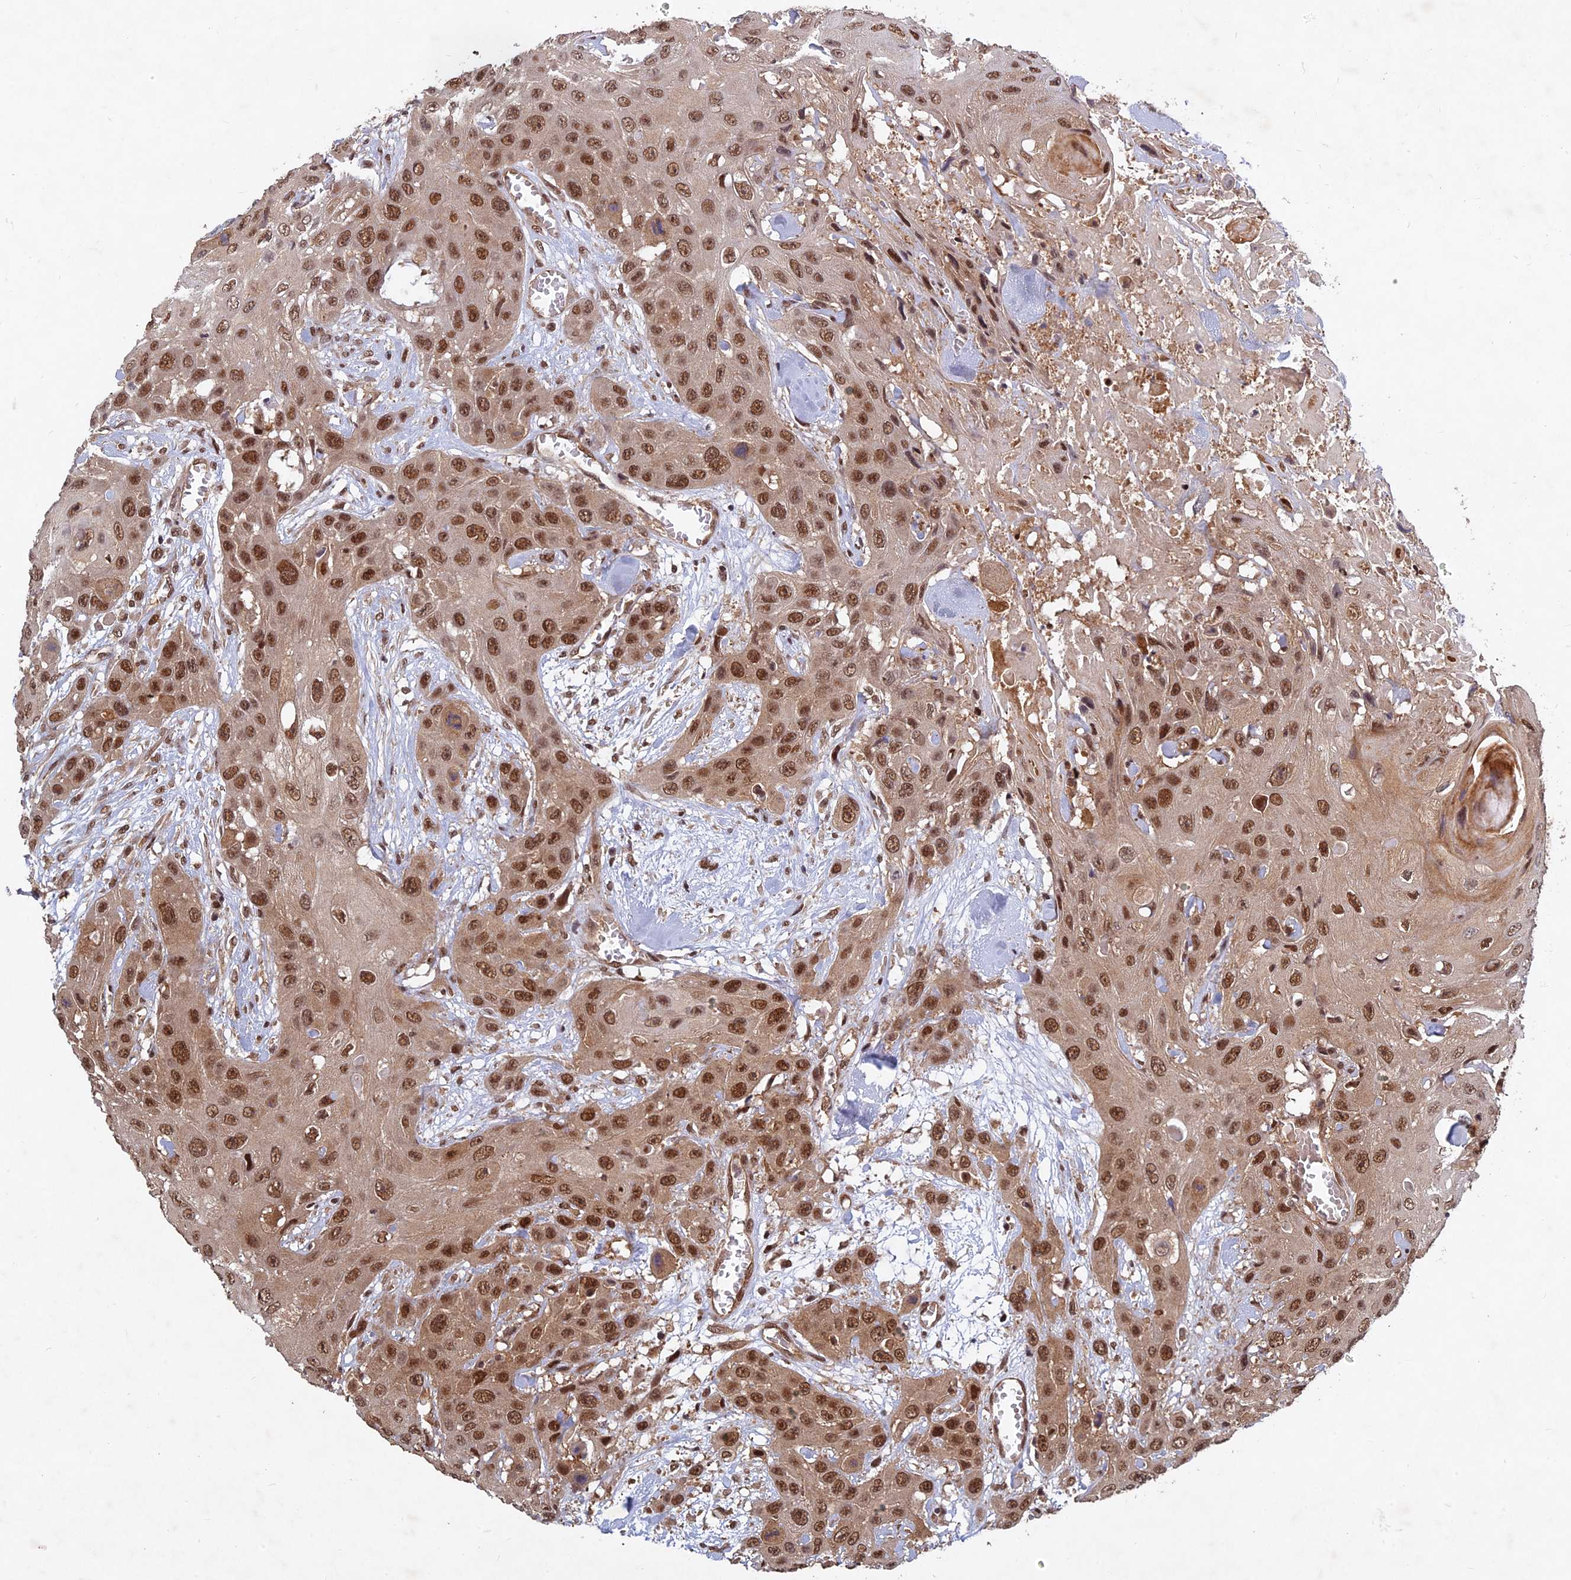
{"staining": {"intensity": "moderate", "quantity": ">75%", "location": "nuclear"}, "tissue": "head and neck cancer", "cell_type": "Tumor cells", "image_type": "cancer", "snomed": [{"axis": "morphology", "description": "Squamous cell carcinoma, NOS"}, {"axis": "topography", "description": "Head-Neck"}], "caption": "Squamous cell carcinoma (head and neck) tissue demonstrates moderate nuclear positivity in about >75% of tumor cells", "gene": "FAM53C", "patient": {"sex": "male", "age": 81}}